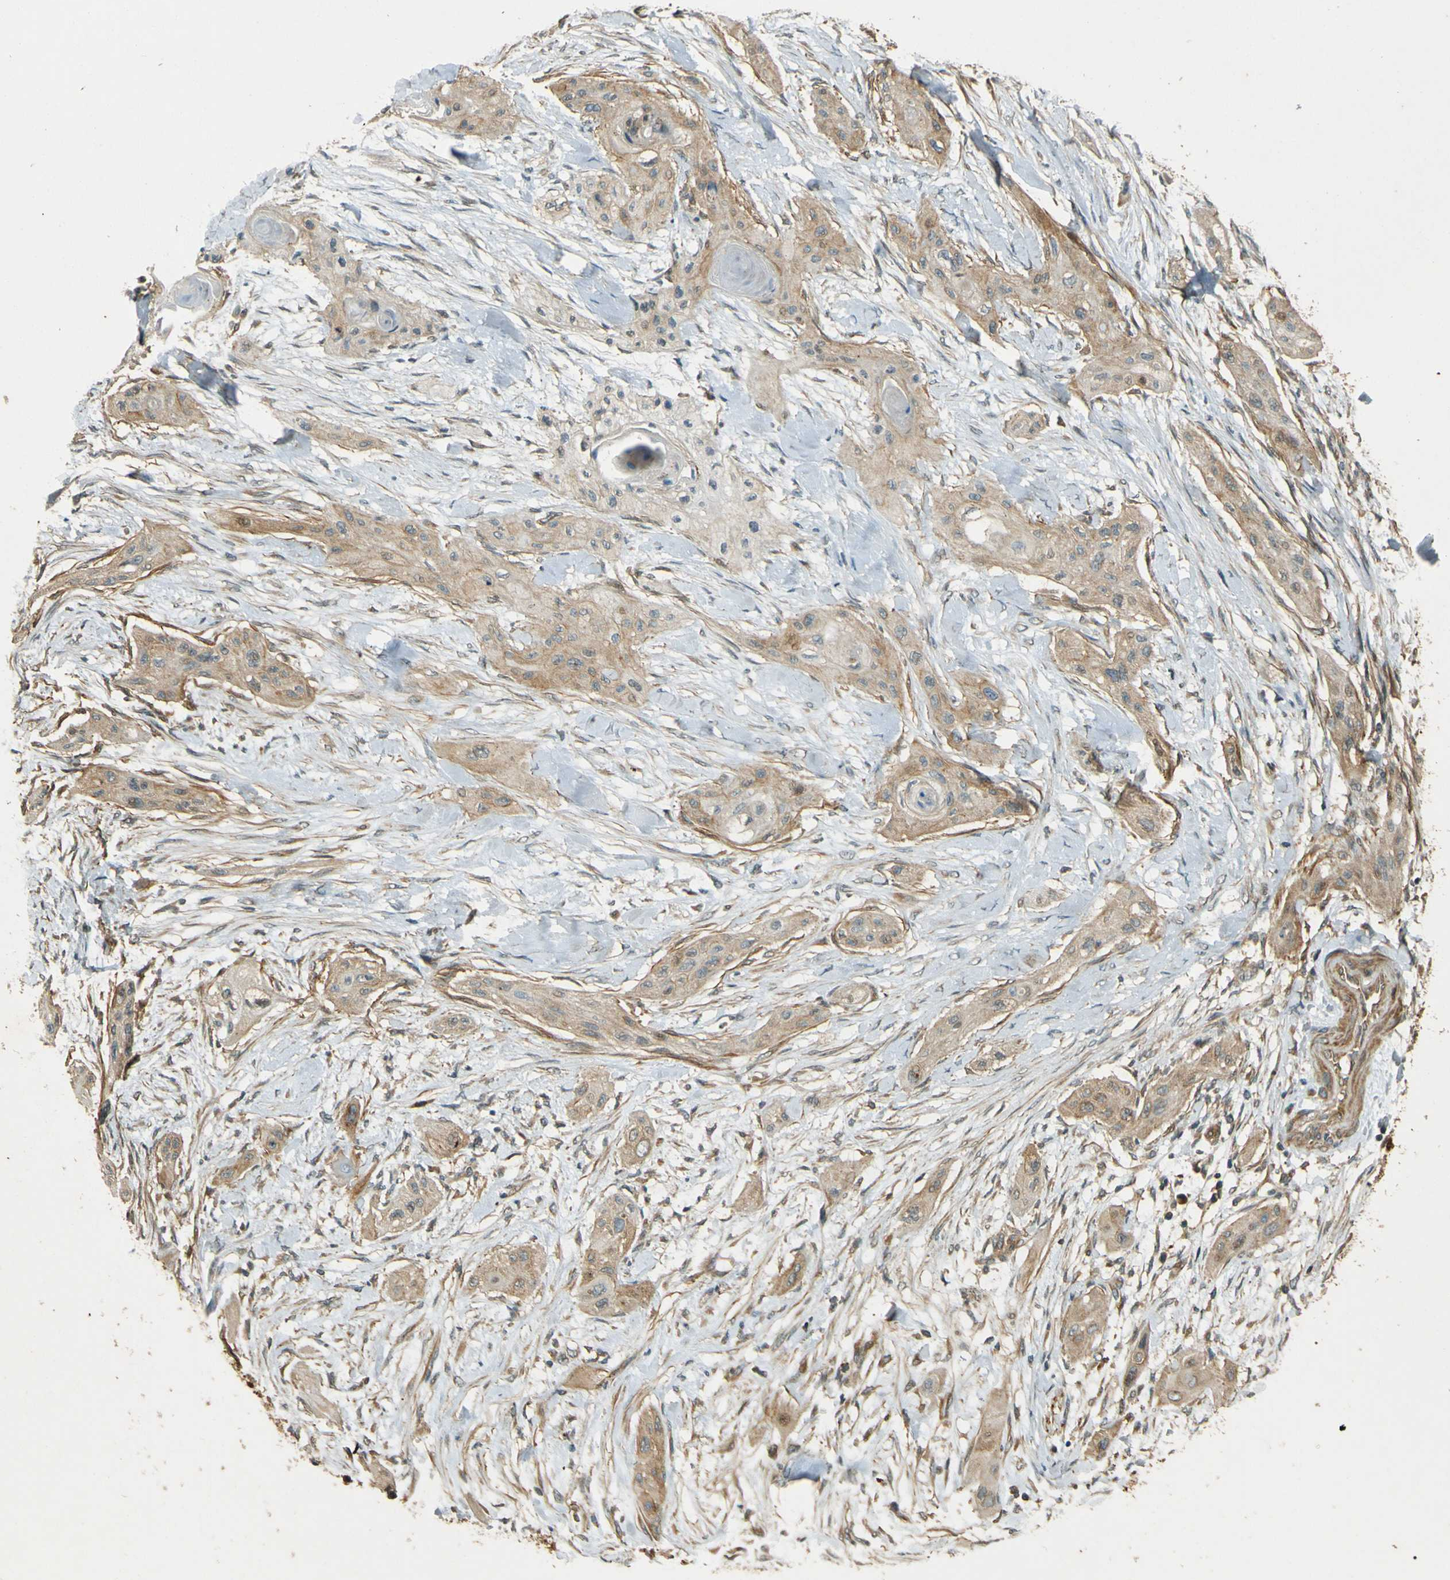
{"staining": {"intensity": "weak", "quantity": ">75%", "location": "cytoplasmic/membranous"}, "tissue": "lung cancer", "cell_type": "Tumor cells", "image_type": "cancer", "snomed": [{"axis": "morphology", "description": "Squamous cell carcinoma, NOS"}, {"axis": "topography", "description": "Lung"}], "caption": "Lung squamous cell carcinoma tissue exhibits weak cytoplasmic/membranous staining in approximately >75% of tumor cells, visualized by immunohistochemistry. The staining was performed using DAB (3,3'-diaminobenzidine) to visualize the protein expression in brown, while the nuclei were stained in blue with hematoxylin (Magnification: 20x).", "gene": "LPCAT1", "patient": {"sex": "female", "age": 47}}